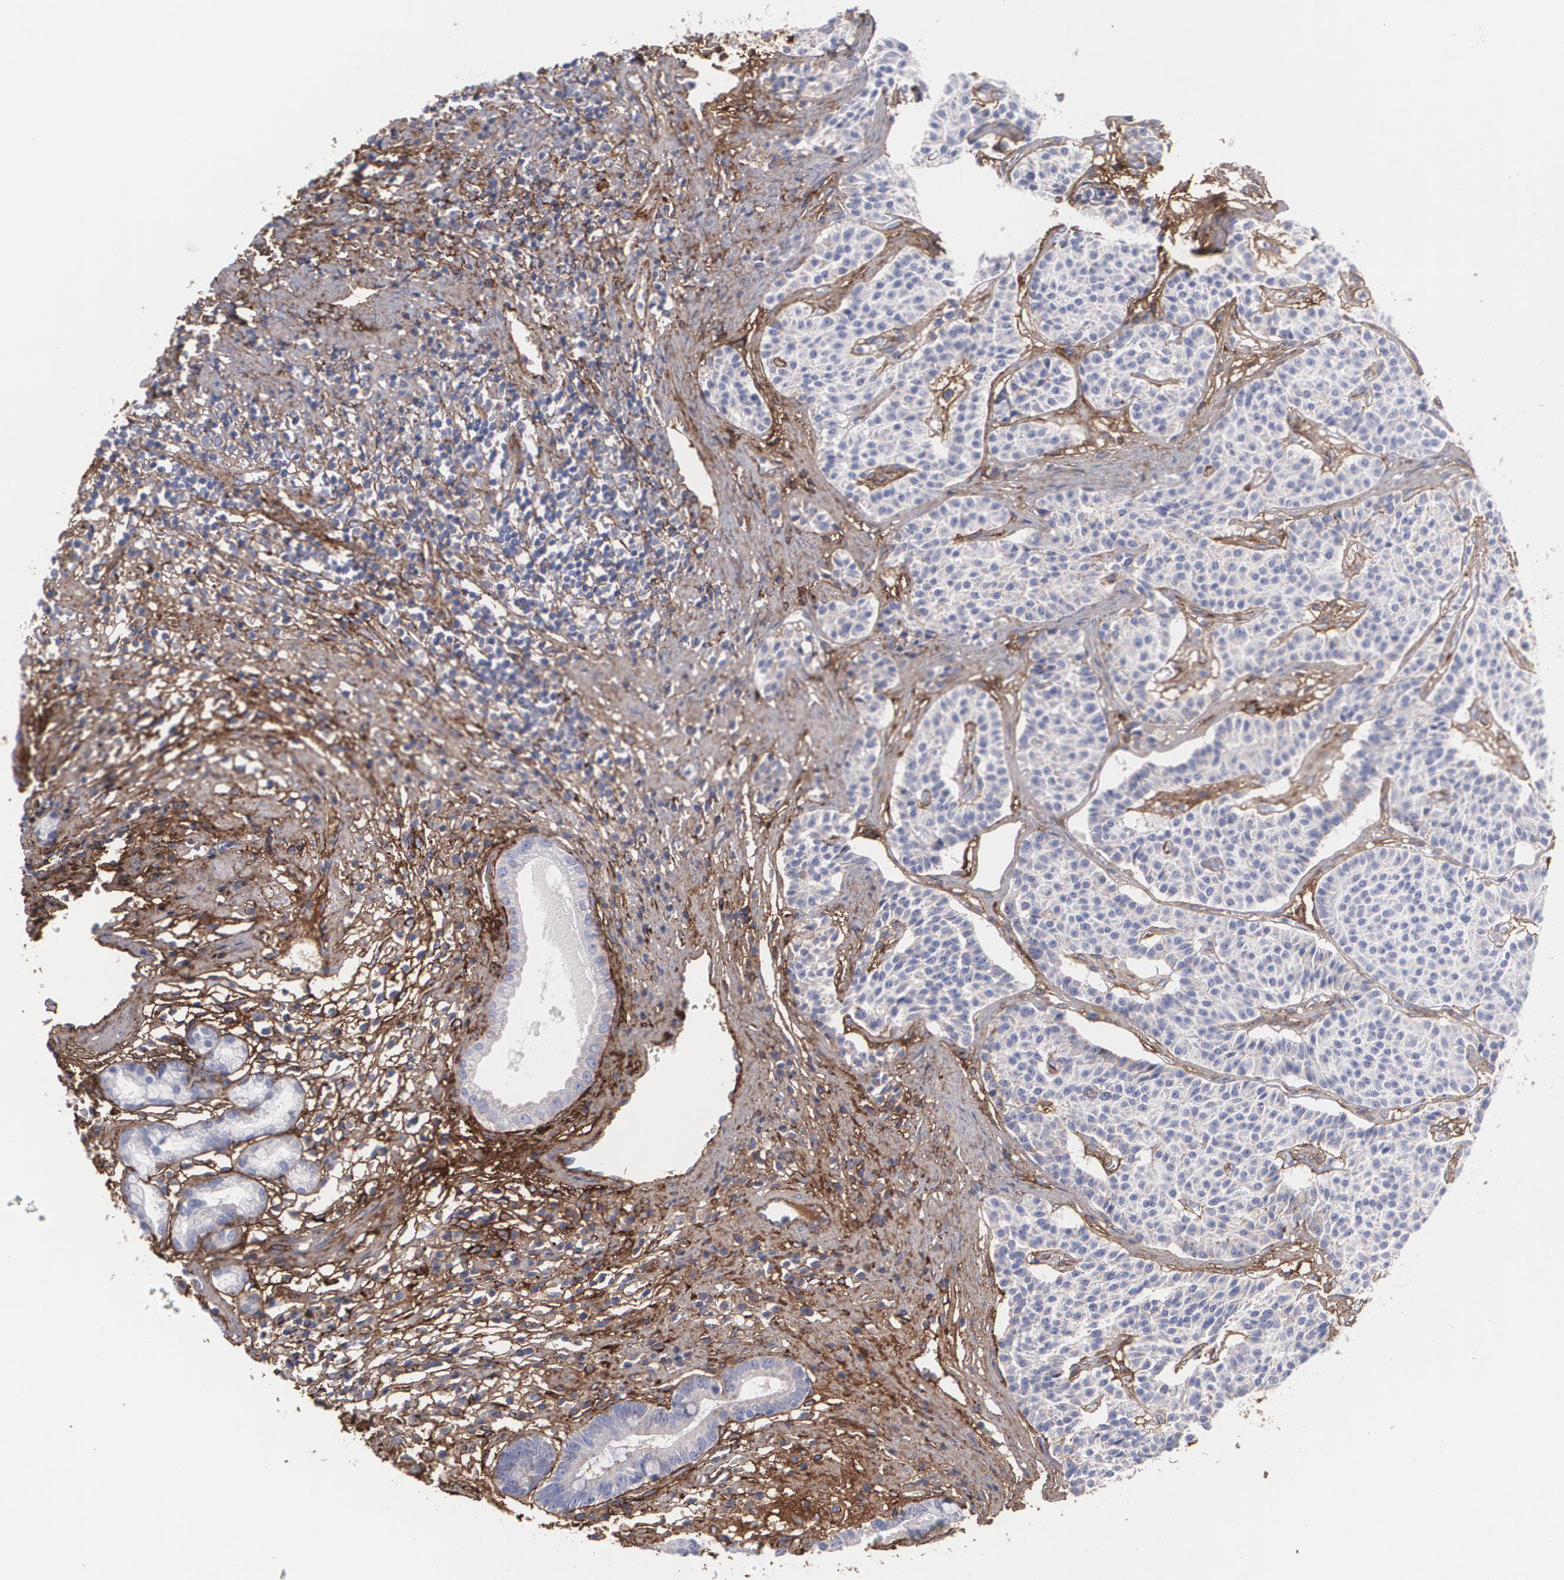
{"staining": {"intensity": "negative", "quantity": "none", "location": "none"}, "tissue": "carcinoid", "cell_type": "Tumor cells", "image_type": "cancer", "snomed": [{"axis": "morphology", "description": "Carcinoid, malignant, NOS"}, {"axis": "topography", "description": "Stomach"}], "caption": "Immunohistochemical staining of human malignant carcinoid demonstrates no significant positivity in tumor cells.", "gene": "FBLN1", "patient": {"sex": "female", "age": 76}}